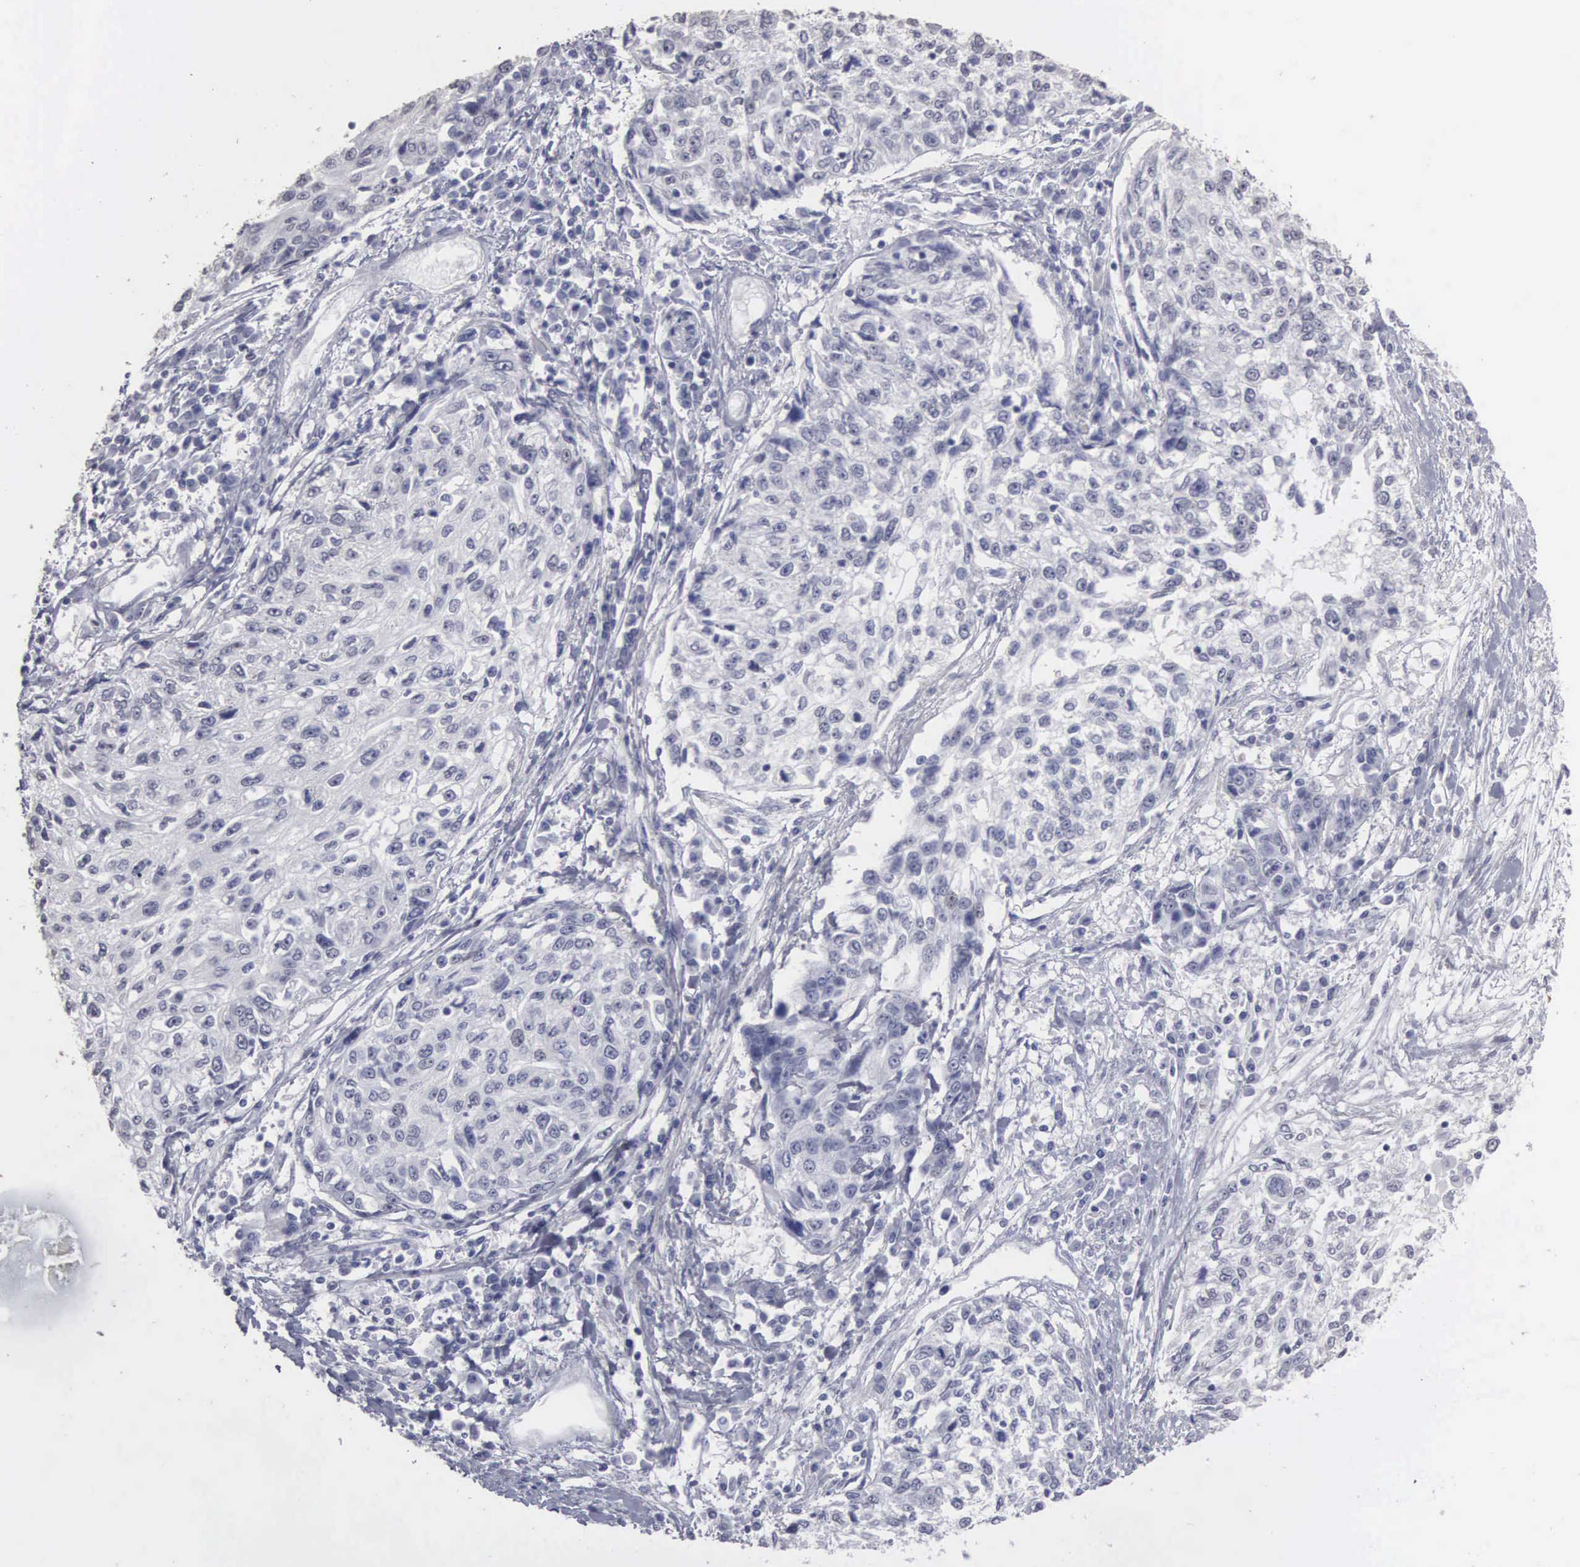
{"staining": {"intensity": "negative", "quantity": "none", "location": "none"}, "tissue": "cervical cancer", "cell_type": "Tumor cells", "image_type": "cancer", "snomed": [{"axis": "morphology", "description": "Squamous cell carcinoma, NOS"}, {"axis": "topography", "description": "Cervix"}], "caption": "Immunohistochemical staining of human cervical squamous cell carcinoma exhibits no significant expression in tumor cells.", "gene": "UPB1", "patient": {"sex": "female", "age": 57}}